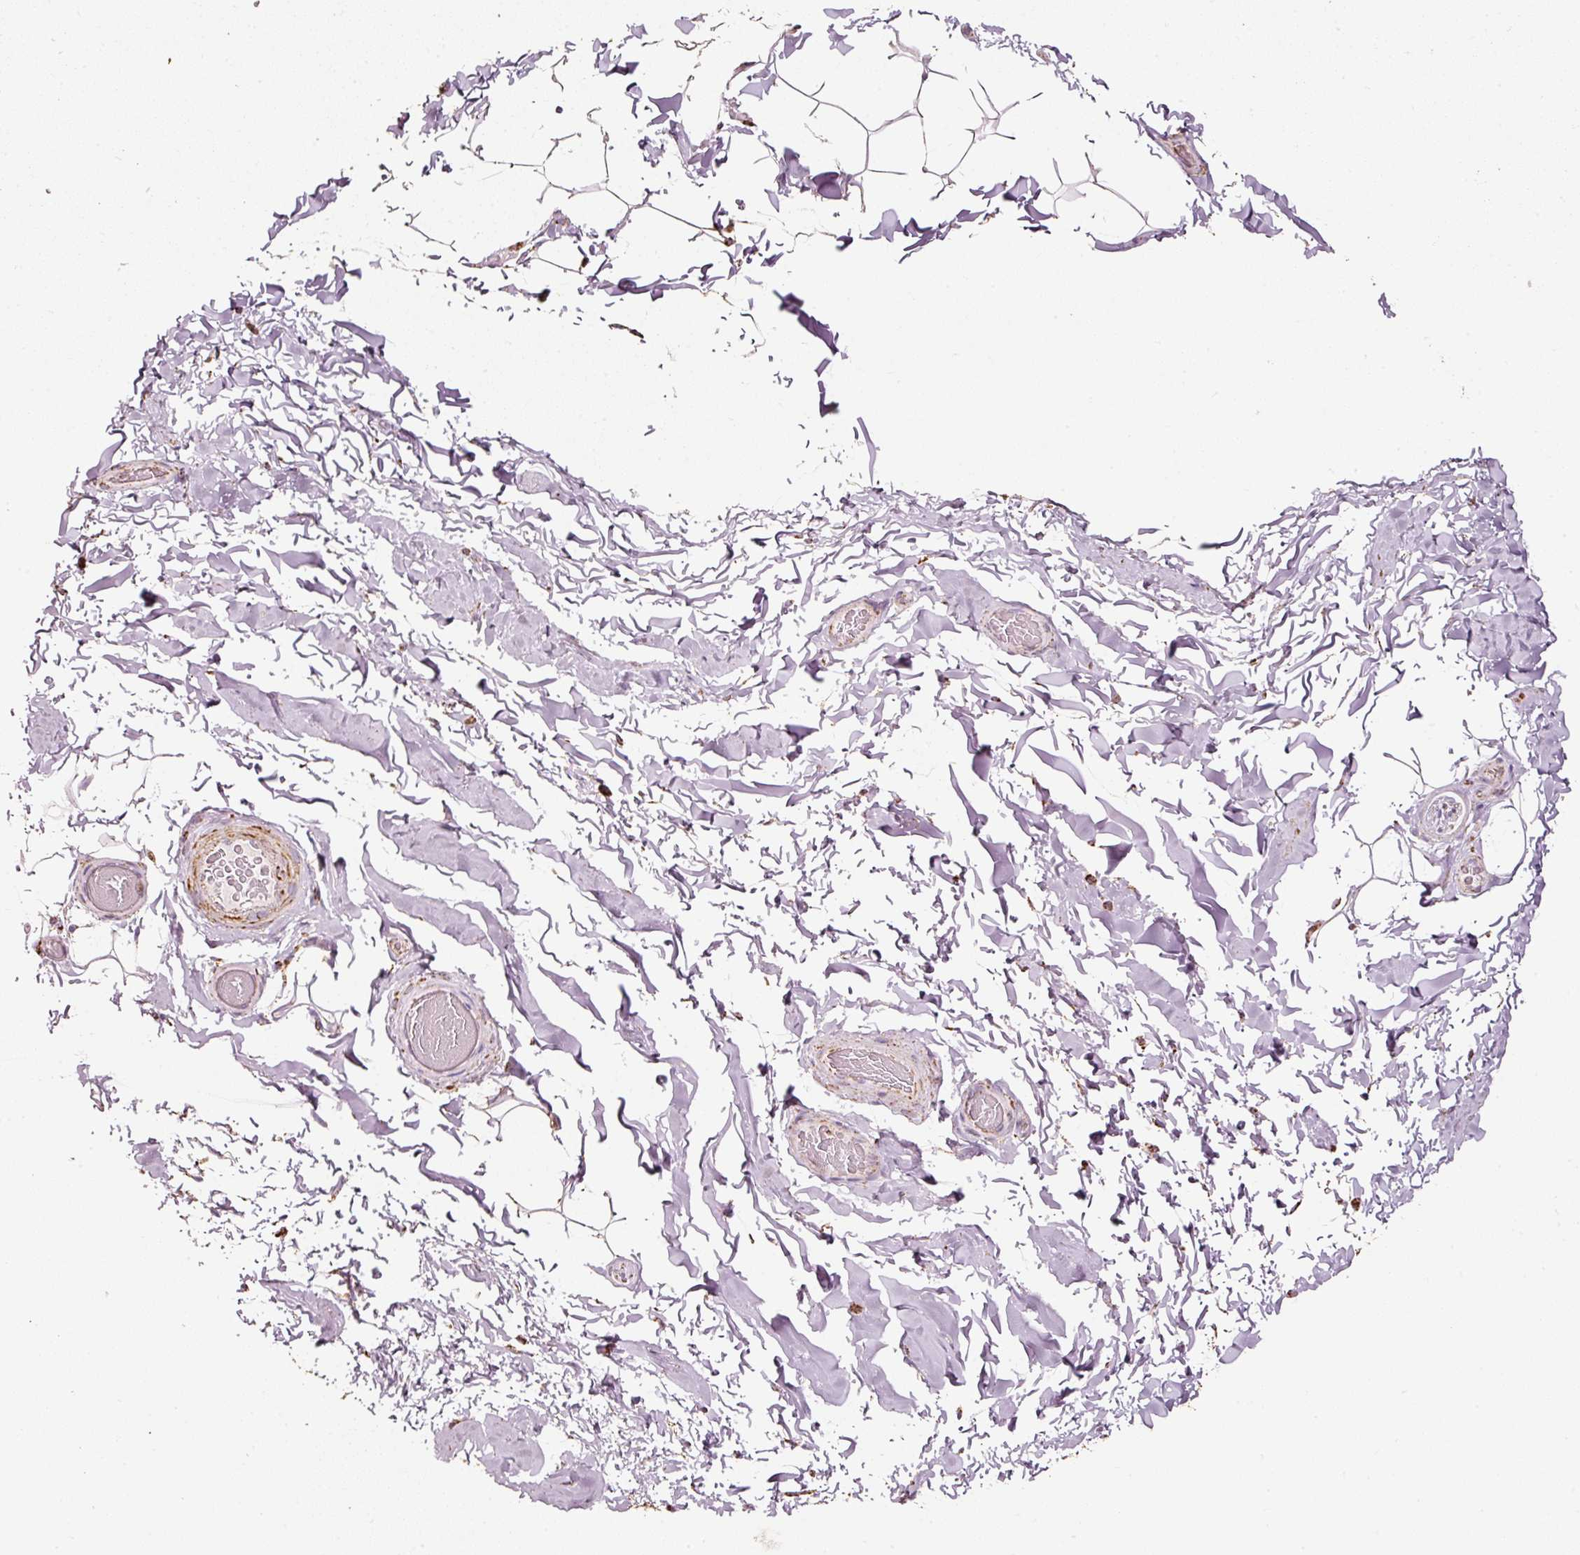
{"staining": {"intensity": "moderate", "quantity": "<25%", "location": "cytoplasmic/membranous"}, "tissue": "adipose tissue", "cell_type": "Adipocytes", "image_type": "normal", "snomed": [{"axis": "morphology", "description": "Normal tissue, NOS"}, {"axis": "topography", "description": "Soft tissue"}, {"axis": "topography", "description": "Adipose tissue"}, {"axis": "topography", "description": "Vascular tissue"}, {"axis": "topography", "description": "Peripheral nerve tissue"}], "caption": "Protein expression by immunohistochemistry (IHC) reveals moderate cytoplasmic/membranous staining in approximately <25% of adipocytes in benign adipose tissue.", "gene": "UQCRC1", "patient": {"sex": "male", "age": 46}}